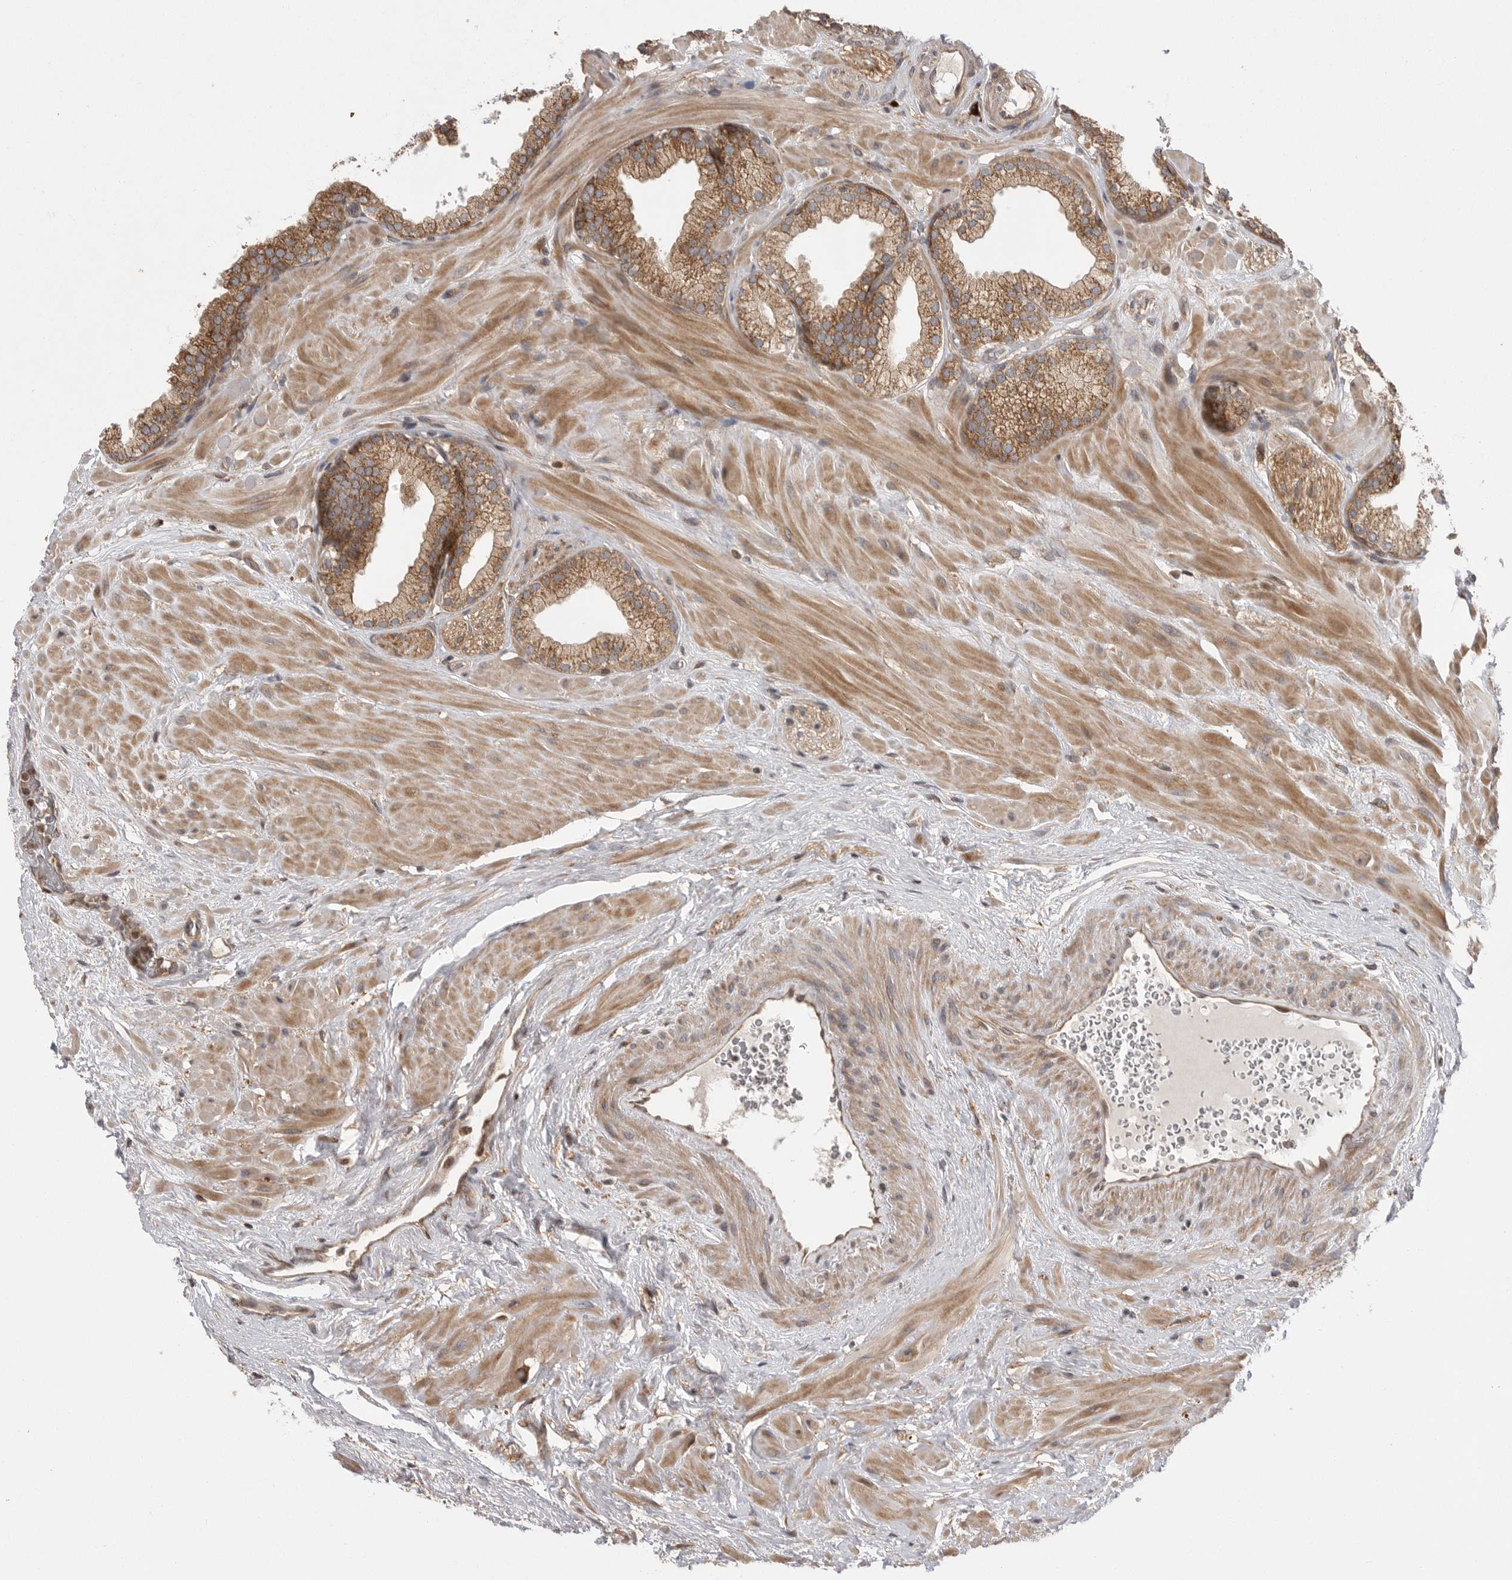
{"staining": {"intensity": "moderate", "quantity": ">75%", "location": "cytoplasmic/membranous"}, "tissue": "prostate", "cell_type": "Glandular cells", "image_type": "normal", "snomed": [{"axis": "morphology", "description": "Normal tissue, NOS"}, {"axis": "morphology", "description": "Urothelial carcinoma, Low grade"}, {"axis": "topography", "description": "Urinary bladder"}, {"axis": "topography", "description": "Prostate"}], "caption": "A high-resolution histopathology image shows immunohistochemistry staining of benign prostate, which shows moderate cytoplasmic/membranous staining in approximately >75% of glandular cells.", "gene": "OXR1", "patient": {"sex": "male", "age": 60}}